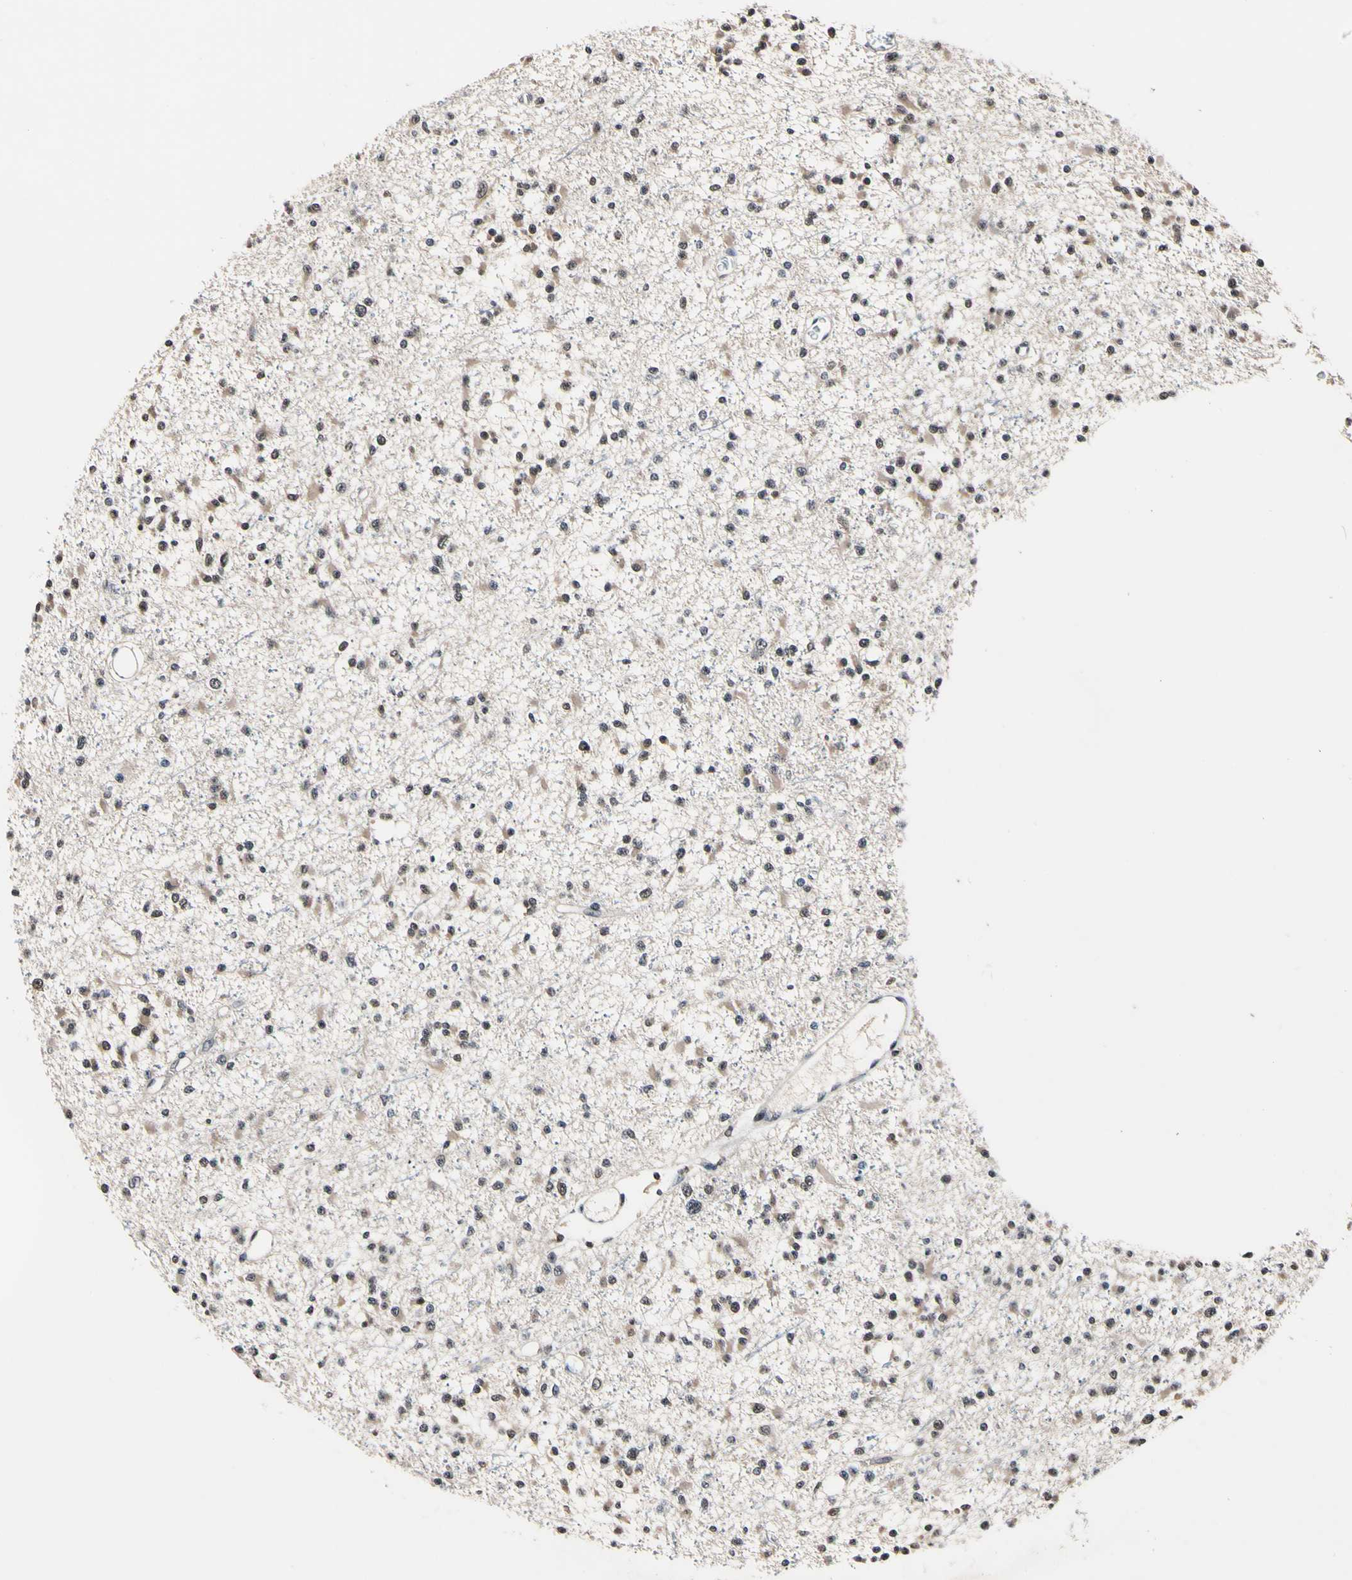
{"staining": {"intensity": "weak", "quantity": ">75%", "location": "cytoplasmic/membranous,nuclear"}, "tissue": "glioma", "cell_type": "Tumor cells", "image_type": "cancer", "snomed": [{"axis": "morphology", "description": "Glioma, malignant, Low grade"}, {"axis": "topography", "description": "Brain"}], "caption": "Malignant glioma (low-grade) tissue shows weak cytoplasmic/membranous and nuclear staining in about >75% of tumor cells", "gene": "PSMD10", "patient": {"sex": "female", "age": 22}}